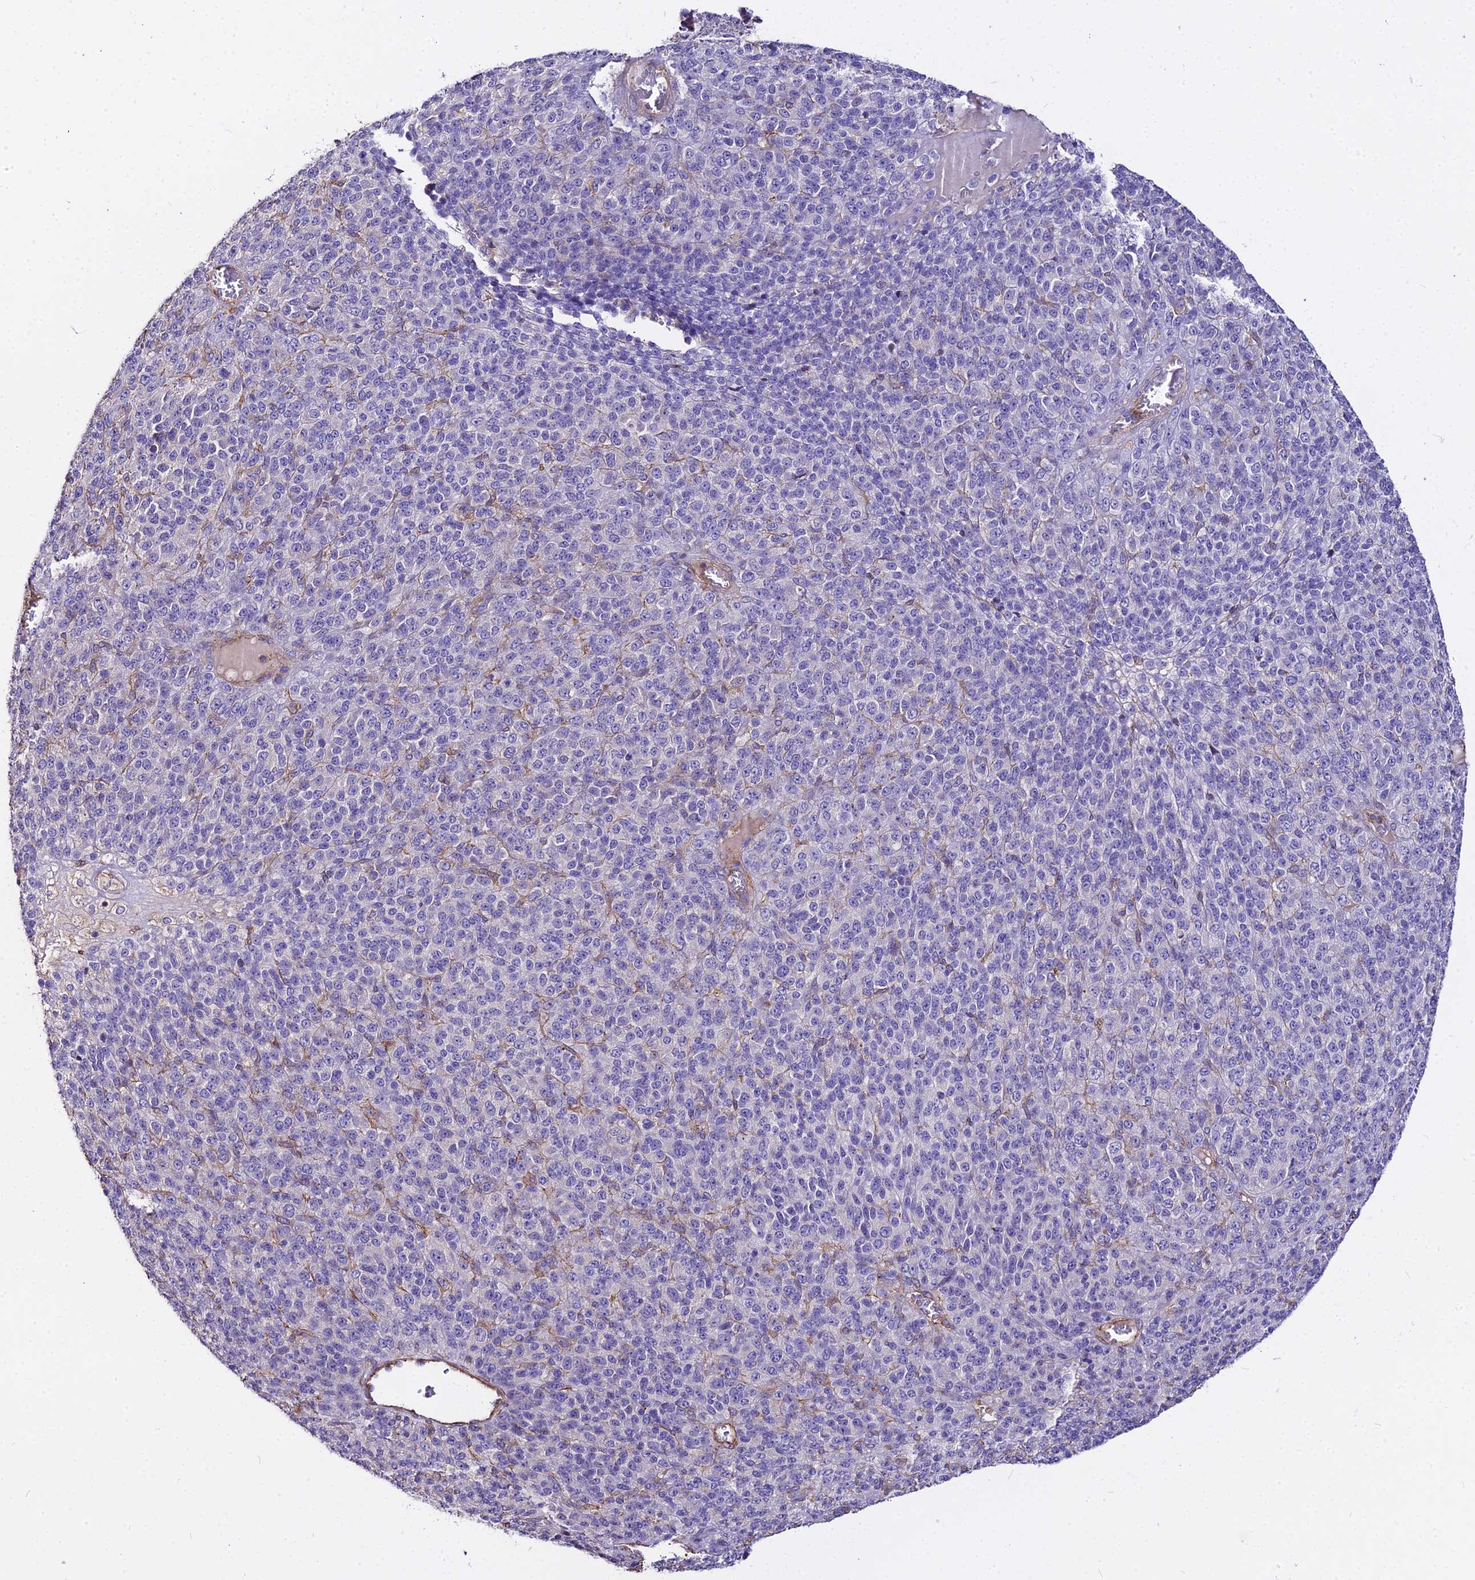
{"staining": {"intensity": "negative", "quantity": "none", "location": "none"}, "tissue": "melanoma", "cell_type": "Tumor cells", "image_type": "cancer", "snomed": [{"axis": "morphology", "description": "Malignant melanoma, Metastatic site"}, {"axis": "topography", "description": "Brain"}], "caption": "Malignant melanoma (metastatic site) was stained to show a protein in brown. There is no significant staining in tumor cells. The staining was performed using DAB (3,3'-diaminobenzidine) to visualize the protein expression in brown, while the nuclei were stained in blue with hematoxylin (Magnification: 20x).", "gene": "GLYAT", "patient": {"sex": "female", "age": 56}}